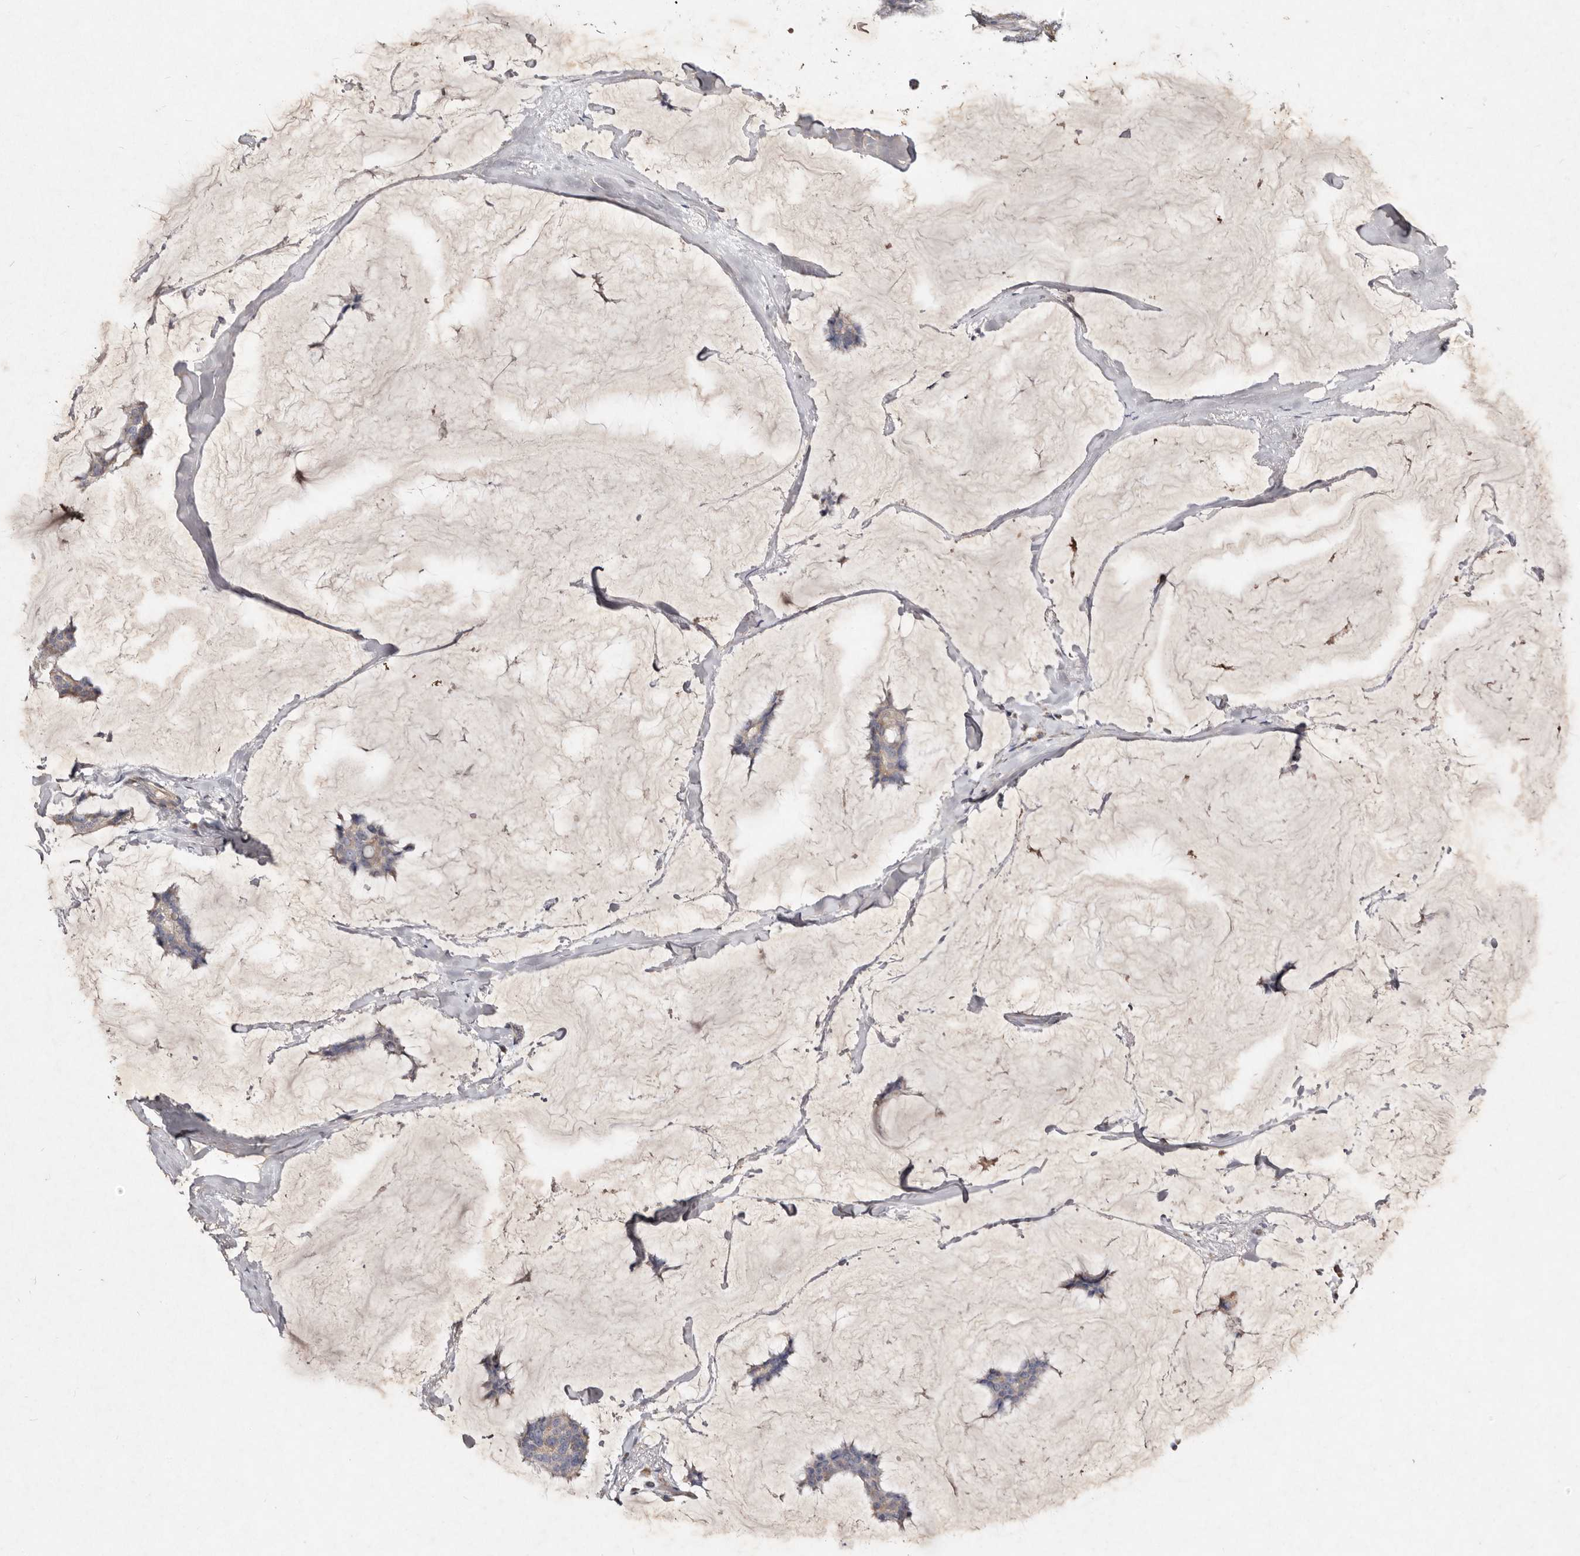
{"staining": {"intensity": "negative", "quantity": "none", "location": "none"}, "tissue": "breast cancer", "cell_type": "Tumor cells", "image_type": "cancer", "snomed": [{"axis": "morphology", "description": "Duct carcinoma"}, {"axis": "topography", "description": "Breast"}], "caption": "Immunohistochemistry of breast cancer (intraductal carcinoma) displays no staining in tumor cells.", "gene": "SLC25A20", "patient": {"sex": "female", "age": 93}}